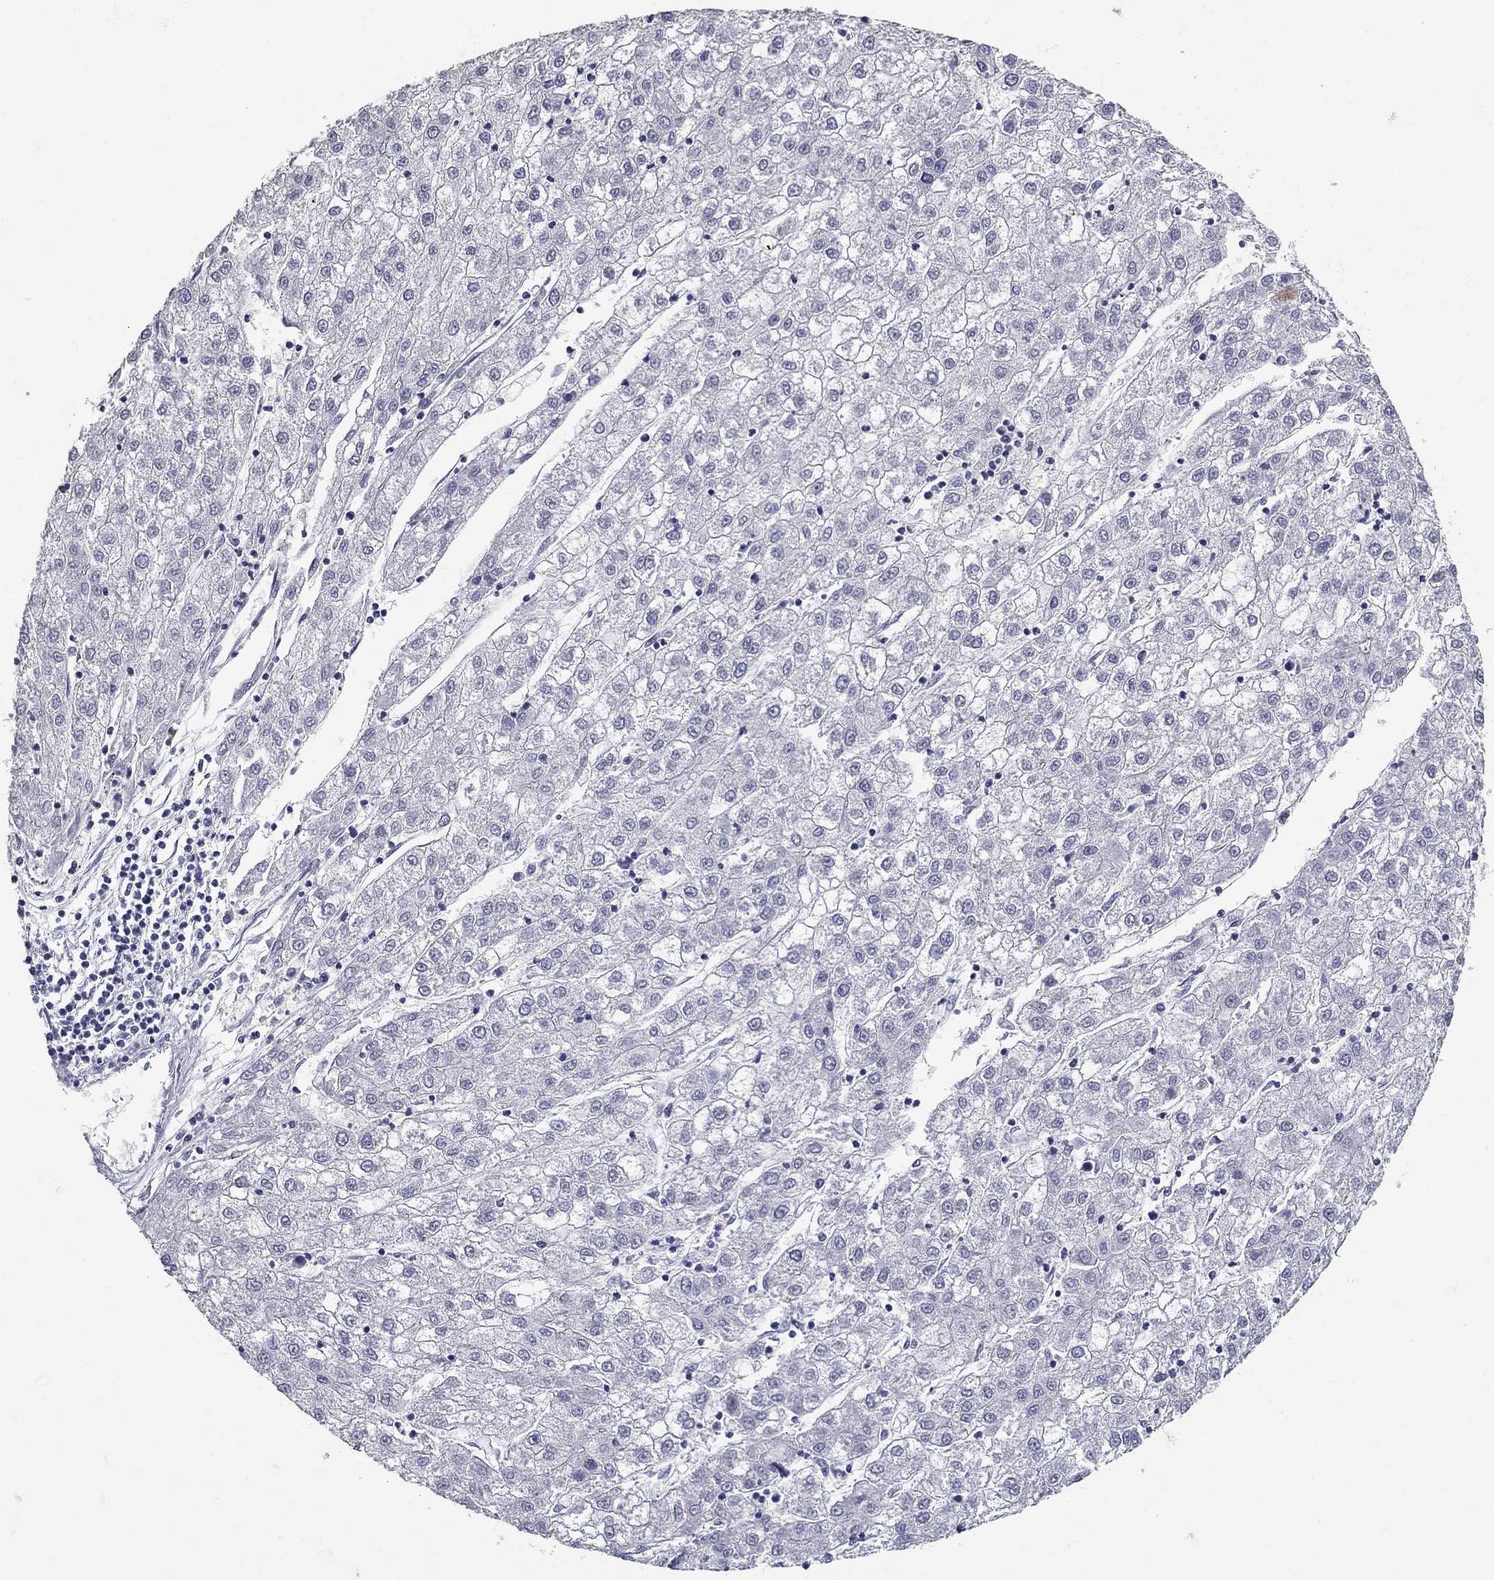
{"staining": {"intensity": "negative", "quantity": "none", "location": "none"}, "tissue": "liver cancer", "cell_type": "Tumor cells", "image_type": "cancer", "snomed": [{"axis": "morphology", "description": "Carcinoma, Hepatocellular, NOS"}, {"axis": "topography", "description": "Liver"}], "caption": "An immunohistochemistry image of liver hepatocellular carcinoma is shown. There is no staining in tumor cells of liver hepatocellular carcinoma.", "gene": "POMC", "patient": {"sex": "male", "age": 72}}